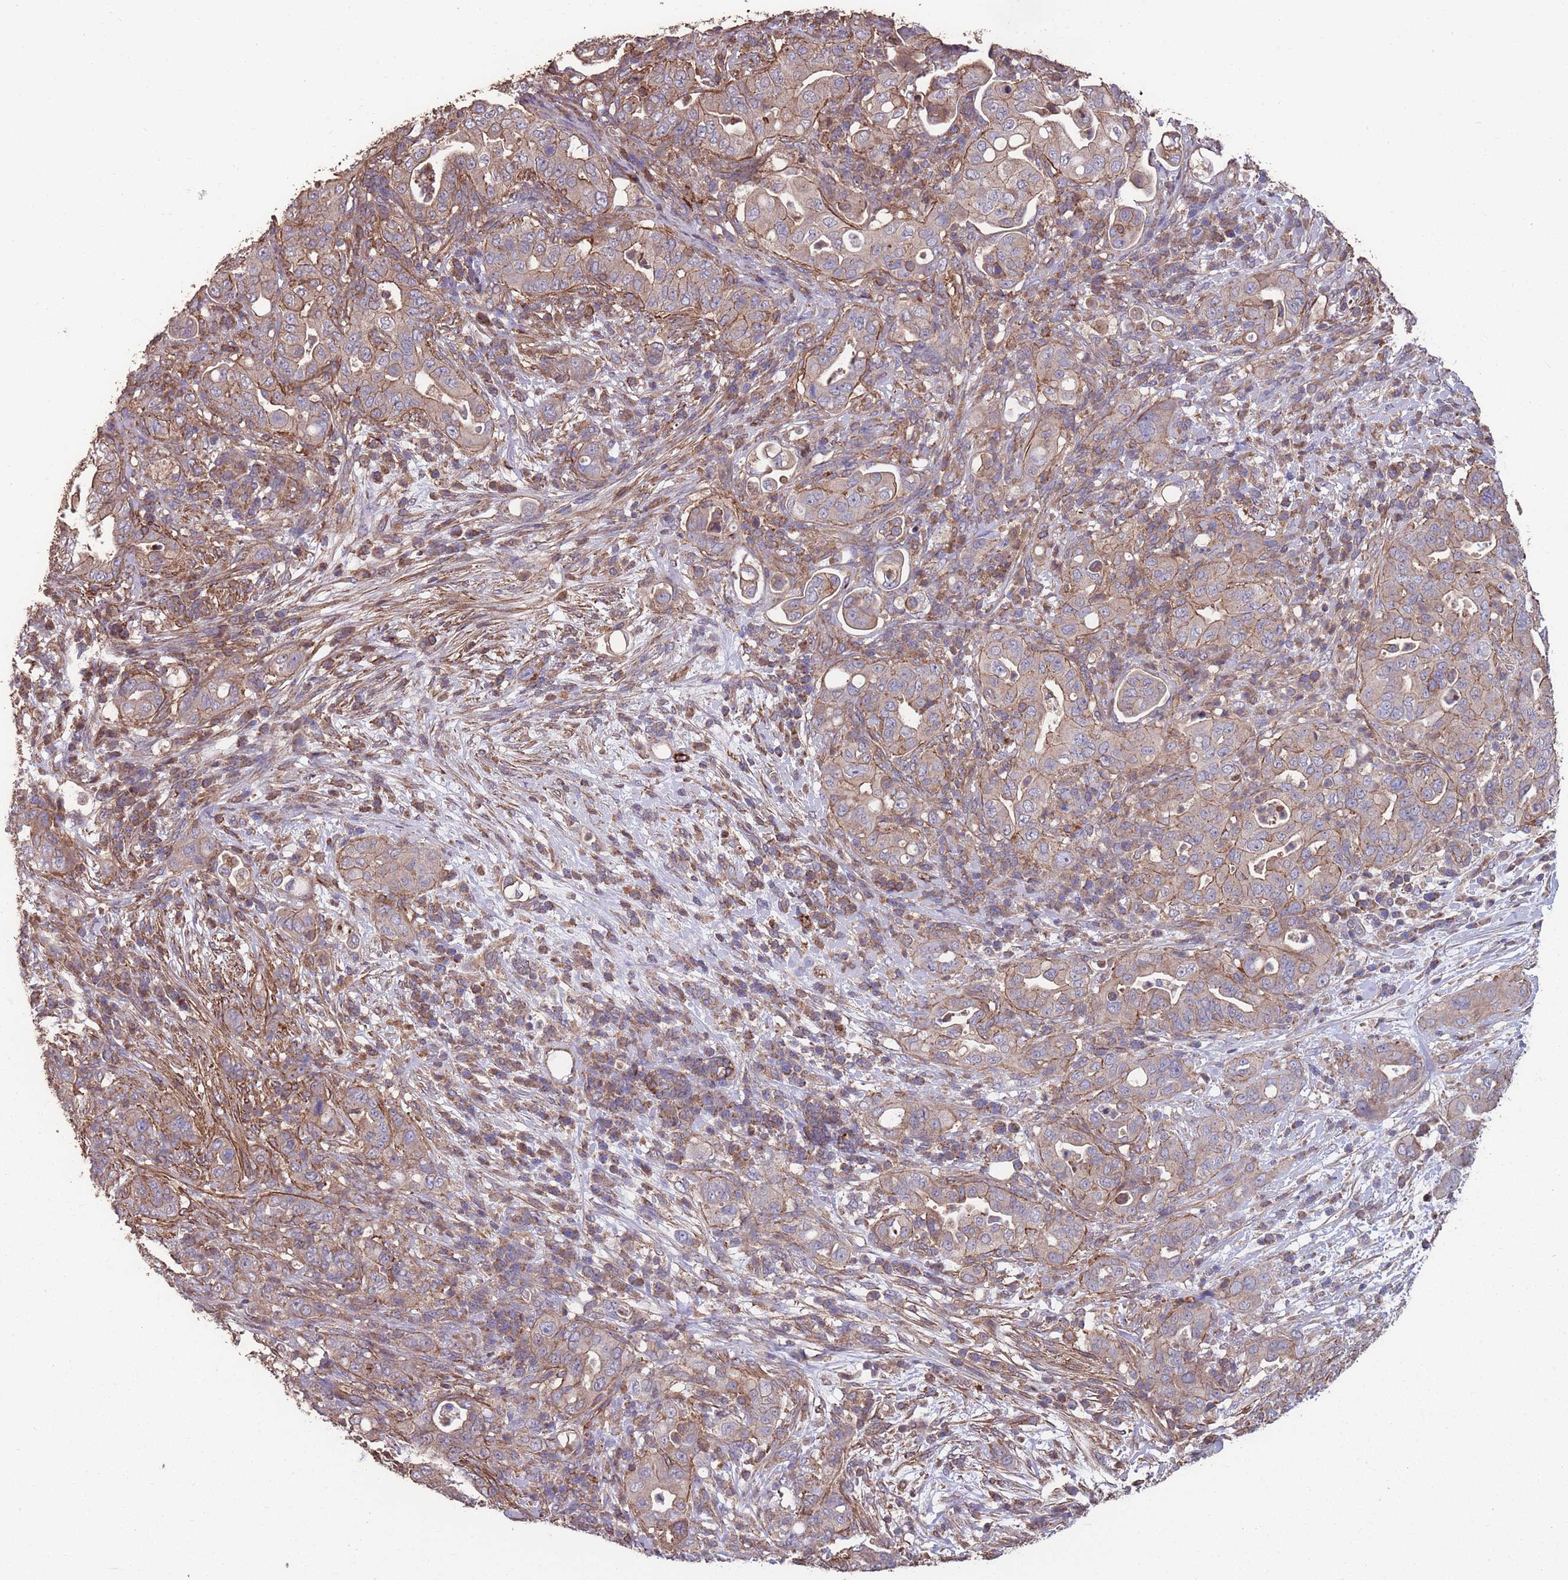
{"staining": {"intensity": "weak", "quantity": "<25%", "location": "cytoplasmic/membranous"}, "tissue": "pancreatic cancer", "cell_type": "Tumor cells", "image_type": "cancer", "snomed": [{"axis": "morphology", "description": "Normal tissue, NOS"}, {"axis": "morphology", "description": "Adenocarcinoma, NOS"}, {"axis": "topography", "description": "Lymph node"}, {"axis": "topography", "description": "Pancreas"}], "caption": "Adenocarcinoma (pancreatic) was stained to show a protein in brown. There is no significant expression in tumor cells. (DAB immunohistochemistry (IHC) with hematoxylin counter stain).", "gene": "NUDT21", "patient": {"sex": "female", "age": 67}}